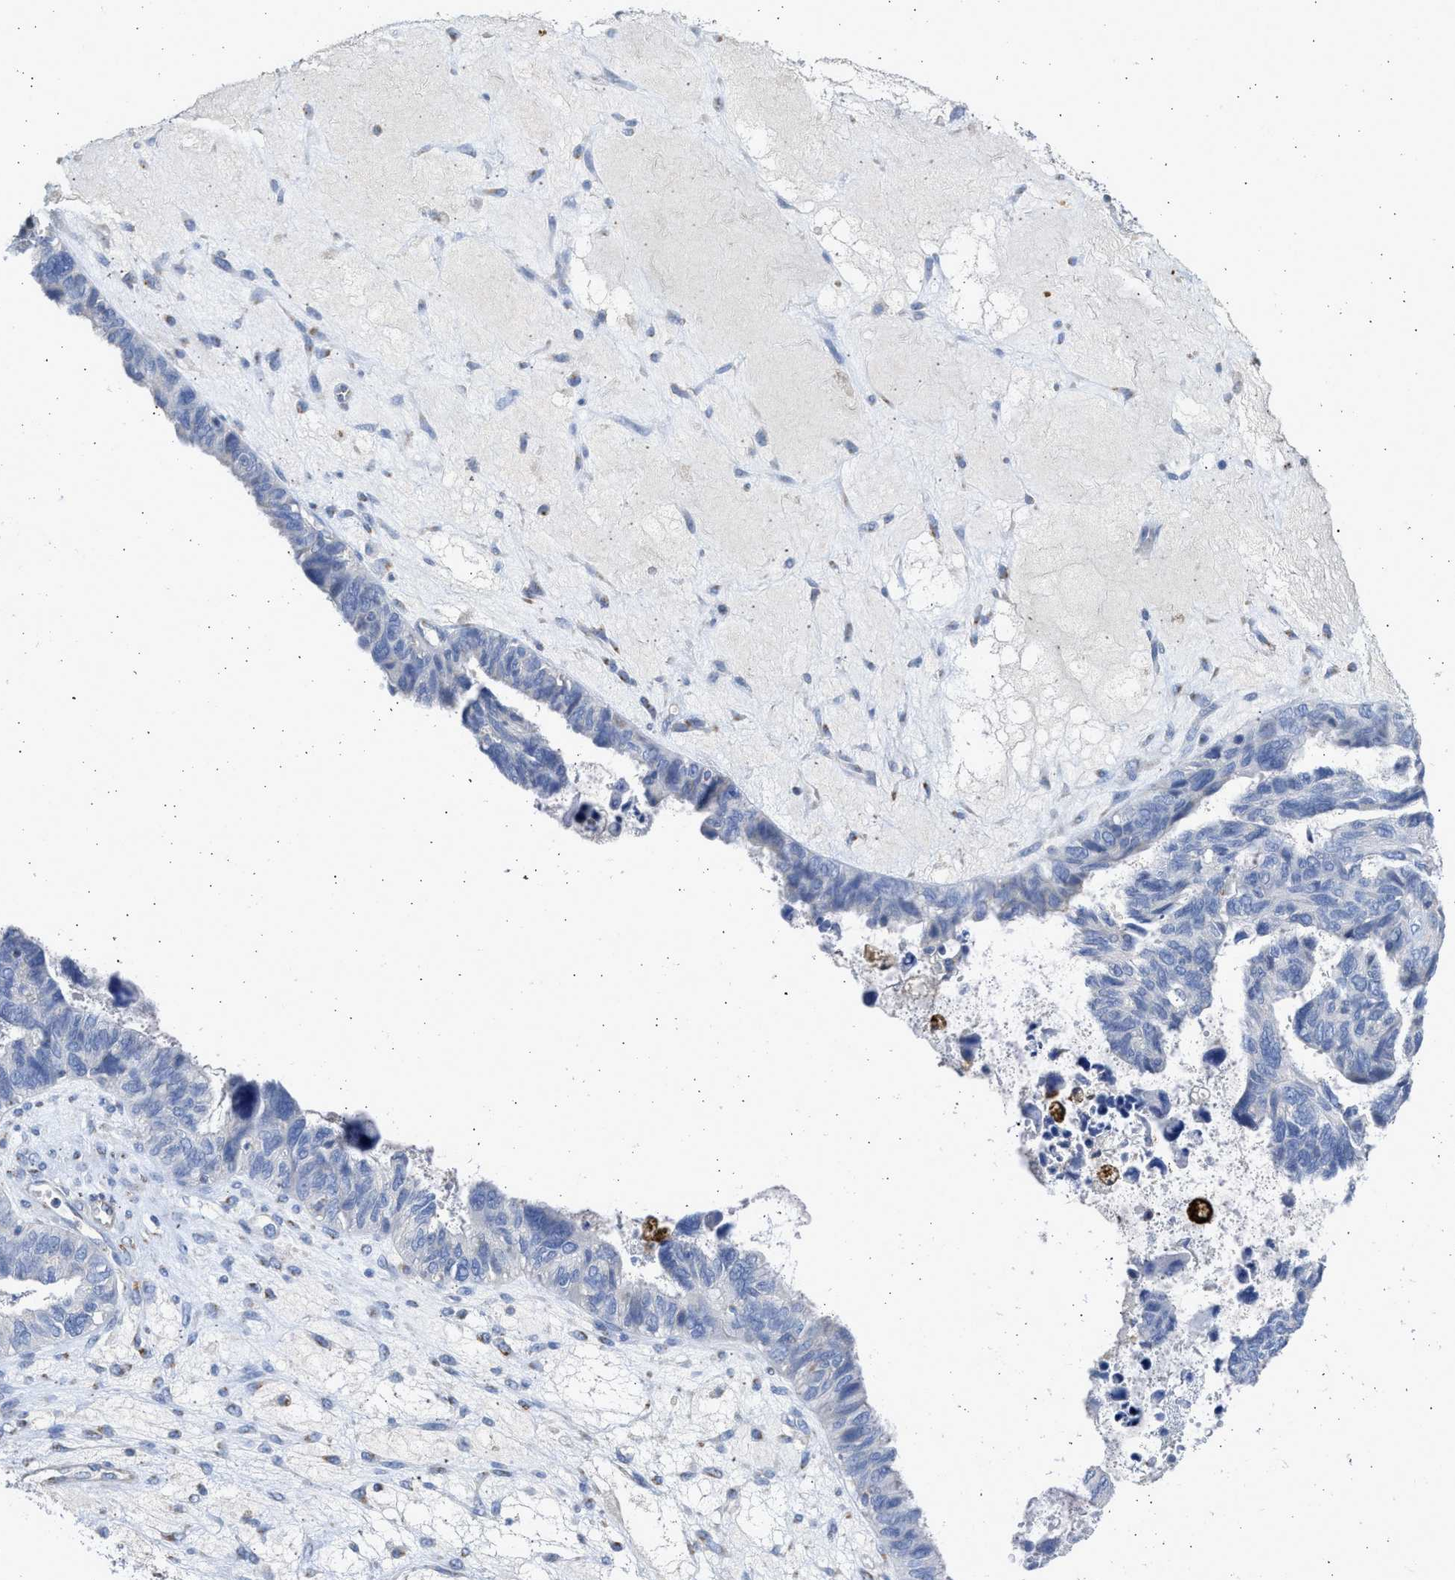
{"staining": {"intensity": "negative", "quantity": "none", "location": "none"}, "tissue": "ovarian cancer", "cell_type": "Tumor cells", "image_type": "cancer", "snomed": [{"axis": "morphology", "description": "Cystadenocarcinoma, serous, NOS"}, {"axis": "topography", "description": "Ovary"}], "caption": "The micrograph shows no staining of tumor cells in ovarian cancer.", "gene": "IPO8", "patient": {"sex": "female", "age": 79}}